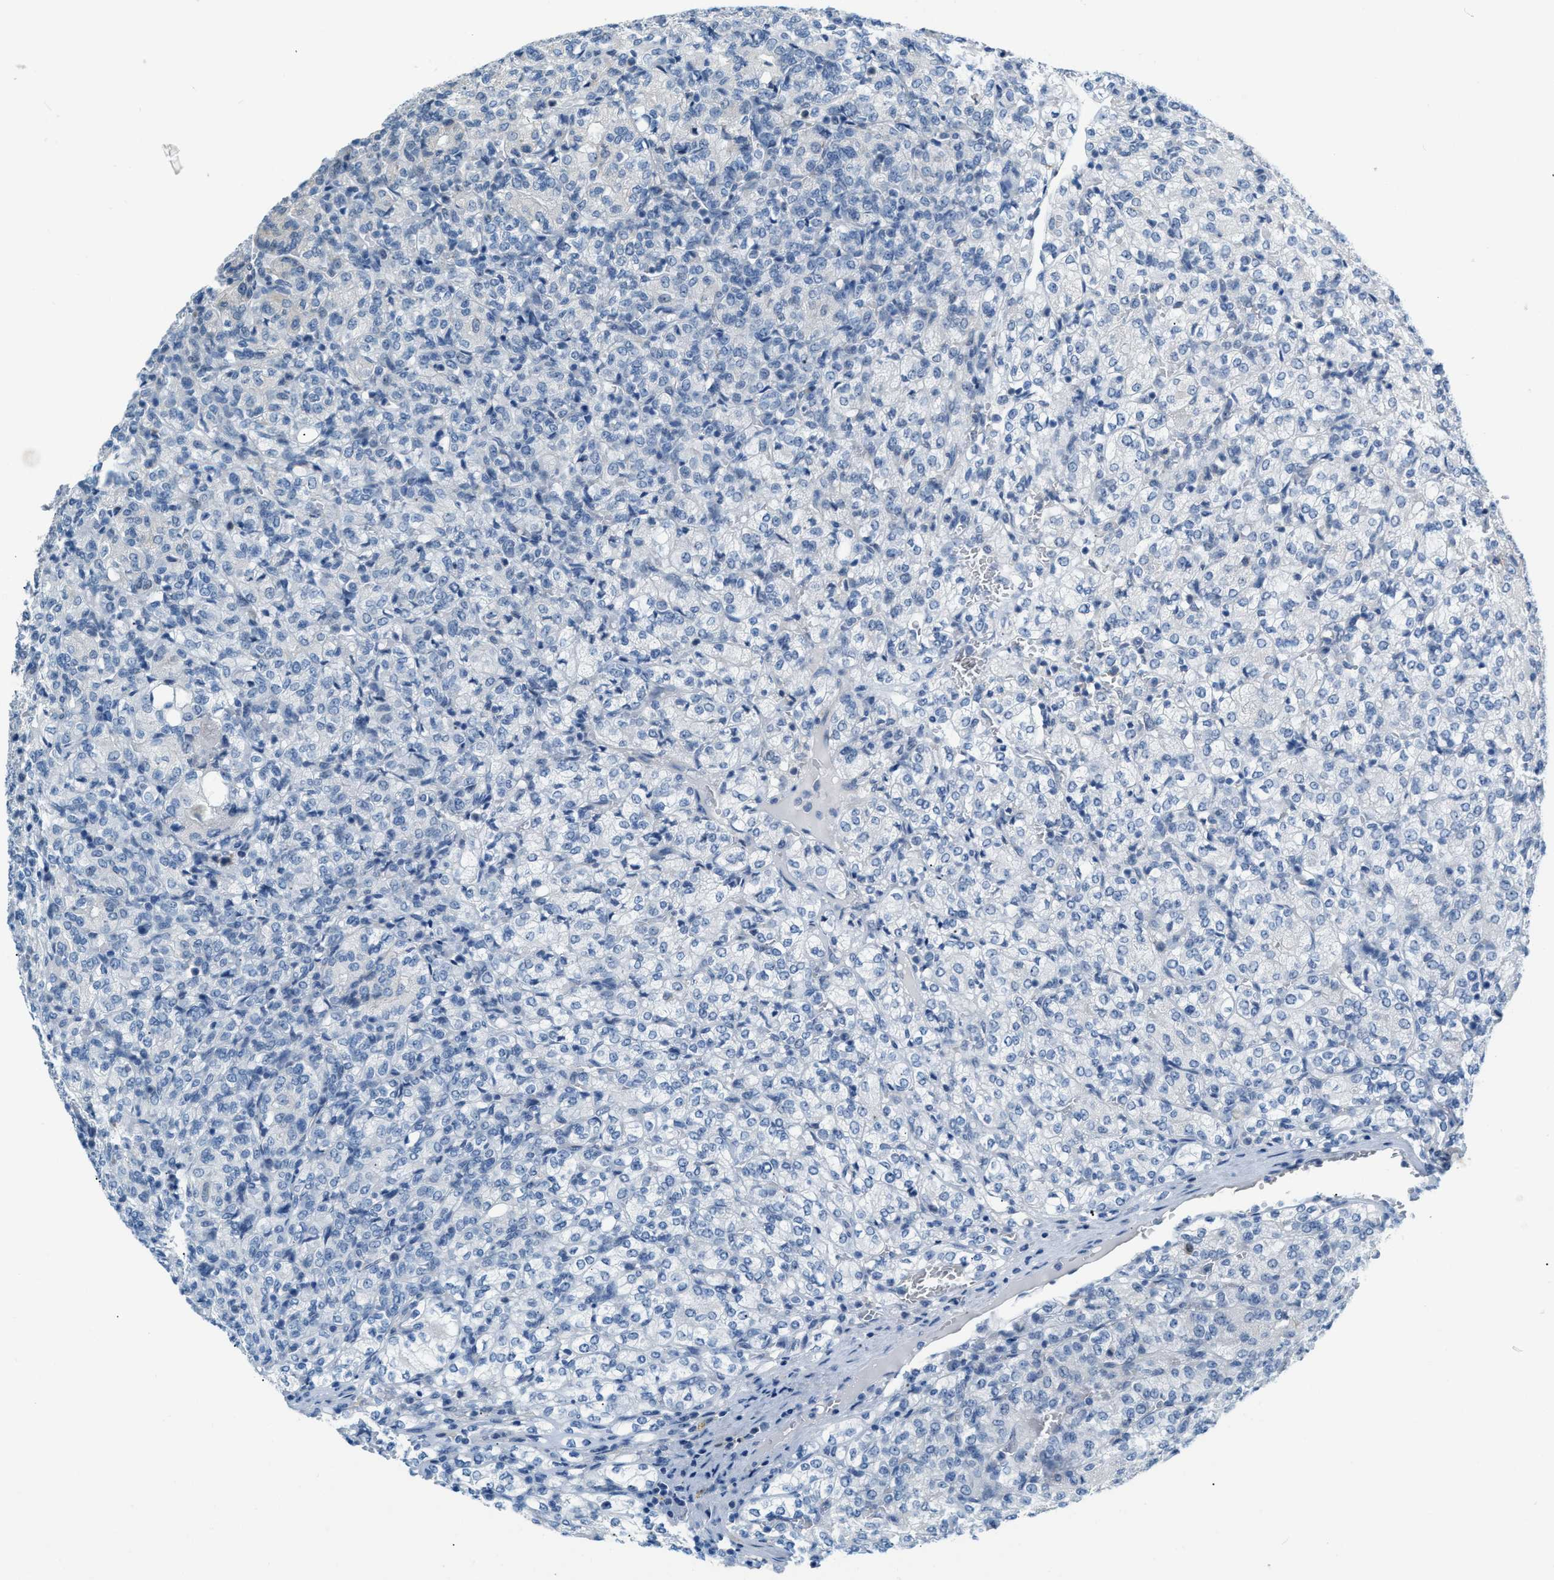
{"staining": {"intensity": "negative", "quantity": "none", "location": "none"}, "tissue": "renal cancer", "cell_type": "Tumor cells", "image_type": "cancer", "snomed": [{"axis": "morphology", "description": "Adenocarcinoma, NOS"}, {"axis": "topography", "description": "Kidney"}], "caption": "An IHC histopathology image of renal cancer (adenocarcinoma) is shown. There is no staining in tumor cells of renal cancer (adenocarcinoma). (Stains: DAB (3,3'-diaminobenzidine) immunohistochemistry with hematoxylin counter stain, Microscopy: brightfield microscopy at high magnification).", "gene": "PHRF1", "patient": {"sex": "male", "age": 77}}